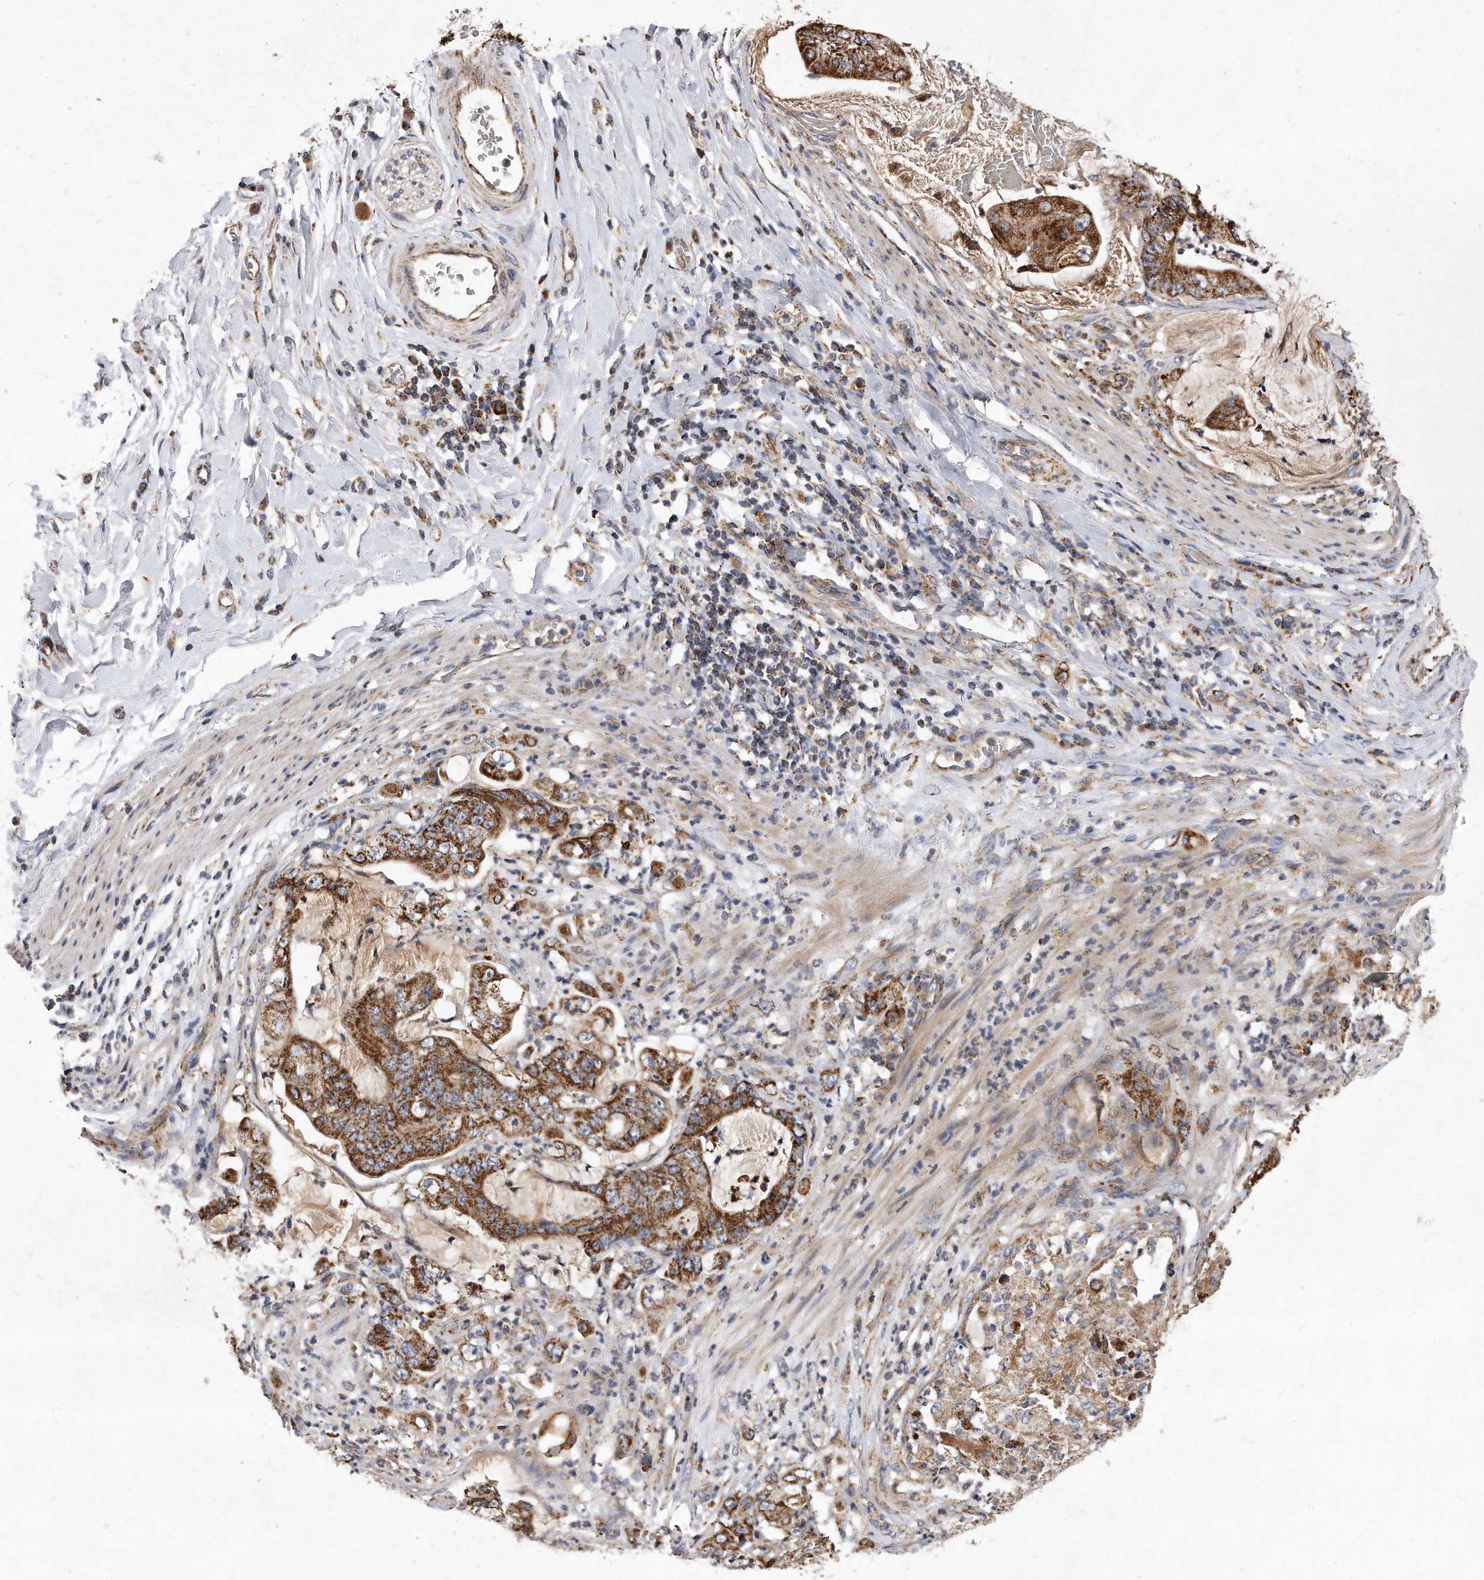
{"staining": {"intensity": "strong", "quantity": ">75%", "location": "cytoplasmic/membranous"}, "tissue": "stomach cancer", "cell_type": "Tumor cells", "image_type": "cancer", "snomed": [{"axis": "morphology", "description": "Adenocarcinoma, NOS"}, {"axis": "topography", "description": "Stomach"}], "caption": "An image showing strong cytoplasmic/membranous expression in approximately >75% of tumor cells in adenocarcinoma (stomach), as visualized by brown immunohistochemical staining.", "gene": "PPP5C", "patient": {"sex": "female", "age": 73}}